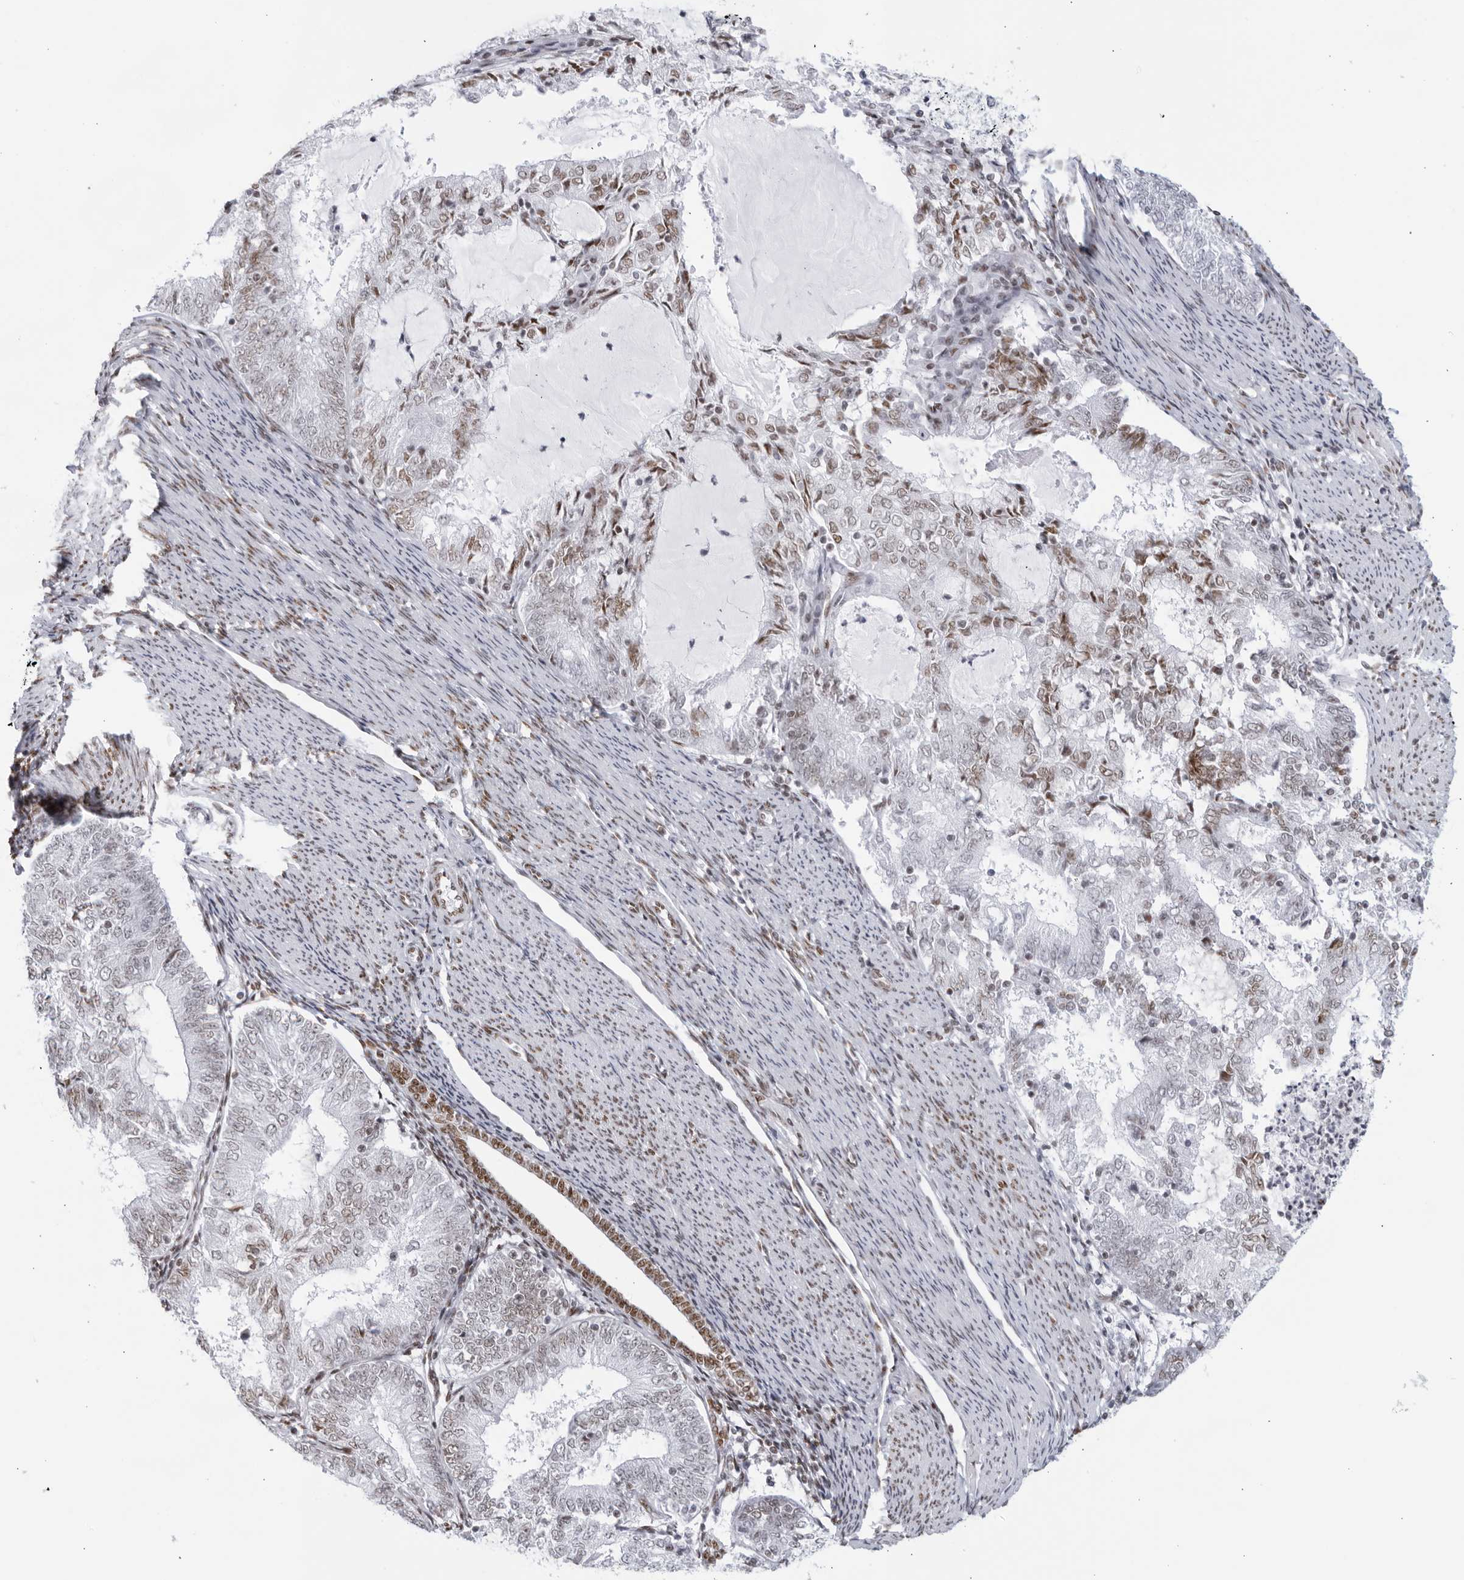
{"staining": {"intensity": "moderate", "quantity": "<25%", "location": "nuclear"}, "tissue": "endometrial cancer", "cell_type": "Tumor cells", "image_type": "cancer", "snomed": [{"axis": "morphology", "description": "Adenocarcinoma, NOS"}, {"axis": "topography", "description": "Endometrium"}], "caption": "Adenocarcinoma (endometrial) stained with DAB immunohistochemistry (IHC) shows low levels of moderate nuclear positivity in approximately <25% of tumor cells.", "gene": "HP1BP3", "patient": {"sex": "female", "age": 57}}